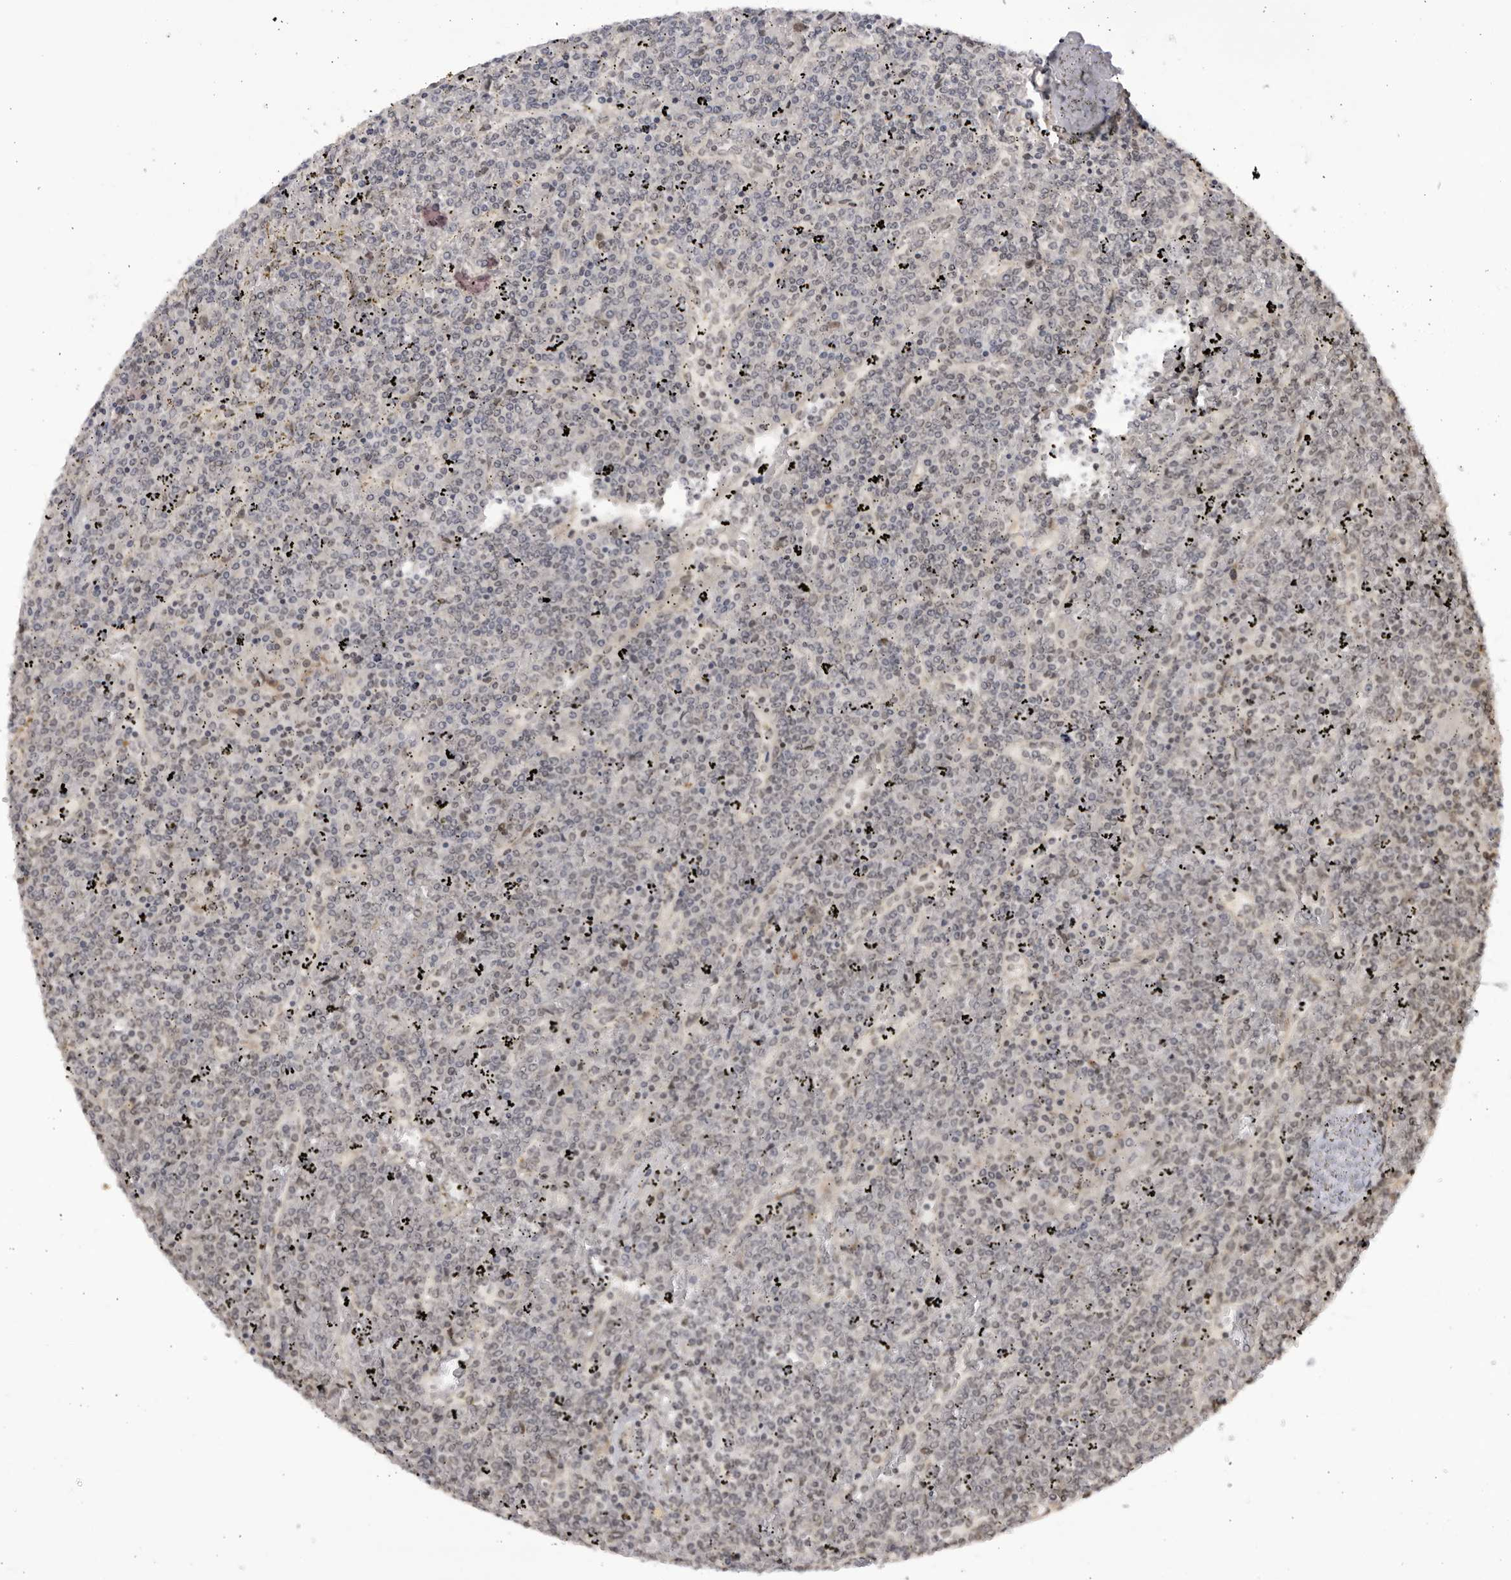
{"staining": {"intensity": "negative", "quantity": "none", "location": "none"}, "tissue": "lymphoma", "cell_type": "Tumor cells", "image_type": "cancer", "snomed": [{"axis": "morphology", "description": "Malignant lymphoma, non-Hodgkin's type, Low grade"}, {"axis": "topography", "description": "Spleen"}], "caption": "Lymphoma was stained to show a protein in brown. There is no significant staining in tumor cells.", "gene": "RASGEF1C", "patient": {"sex": "female", "age": 19}}